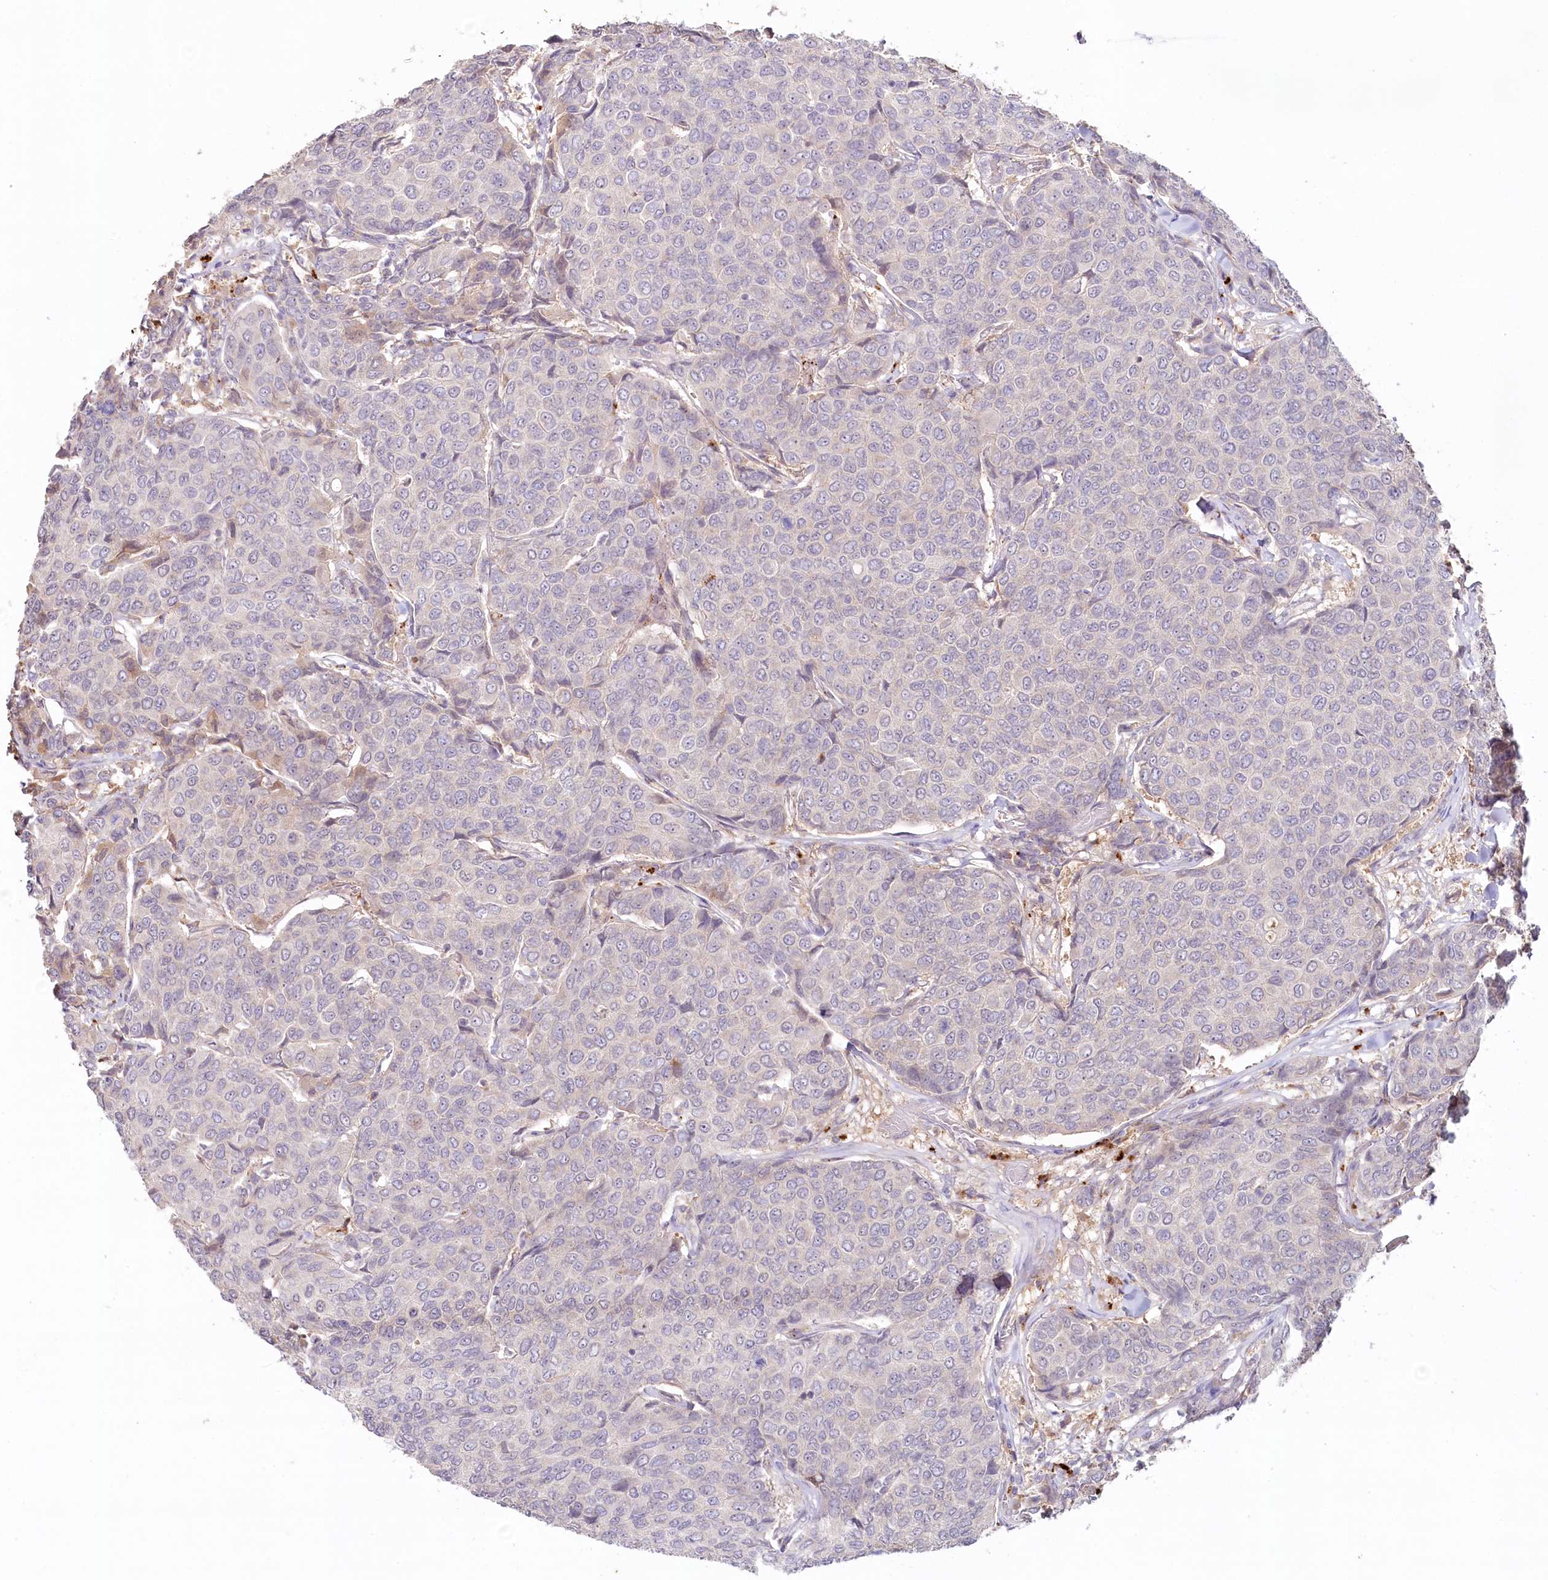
{"staining": {"intensity": "negative", "quantity": "none", "location": "none"}, "tissue": "breast cancer", "cell_type": "Tumor cells", "image_type": "cancer", "snomed": [{"axis": "morphology", "description": "Duct carcinoma"}, {"axis": "topography", "description": "Breast"}], "caption": "This is an immunohistochemistry (IHC) photomicrograph of human breast cancer. There is no positivity in tumor cells.", "gene": "PSAPL1", "patient": {"sex": "female", "age": 55}}